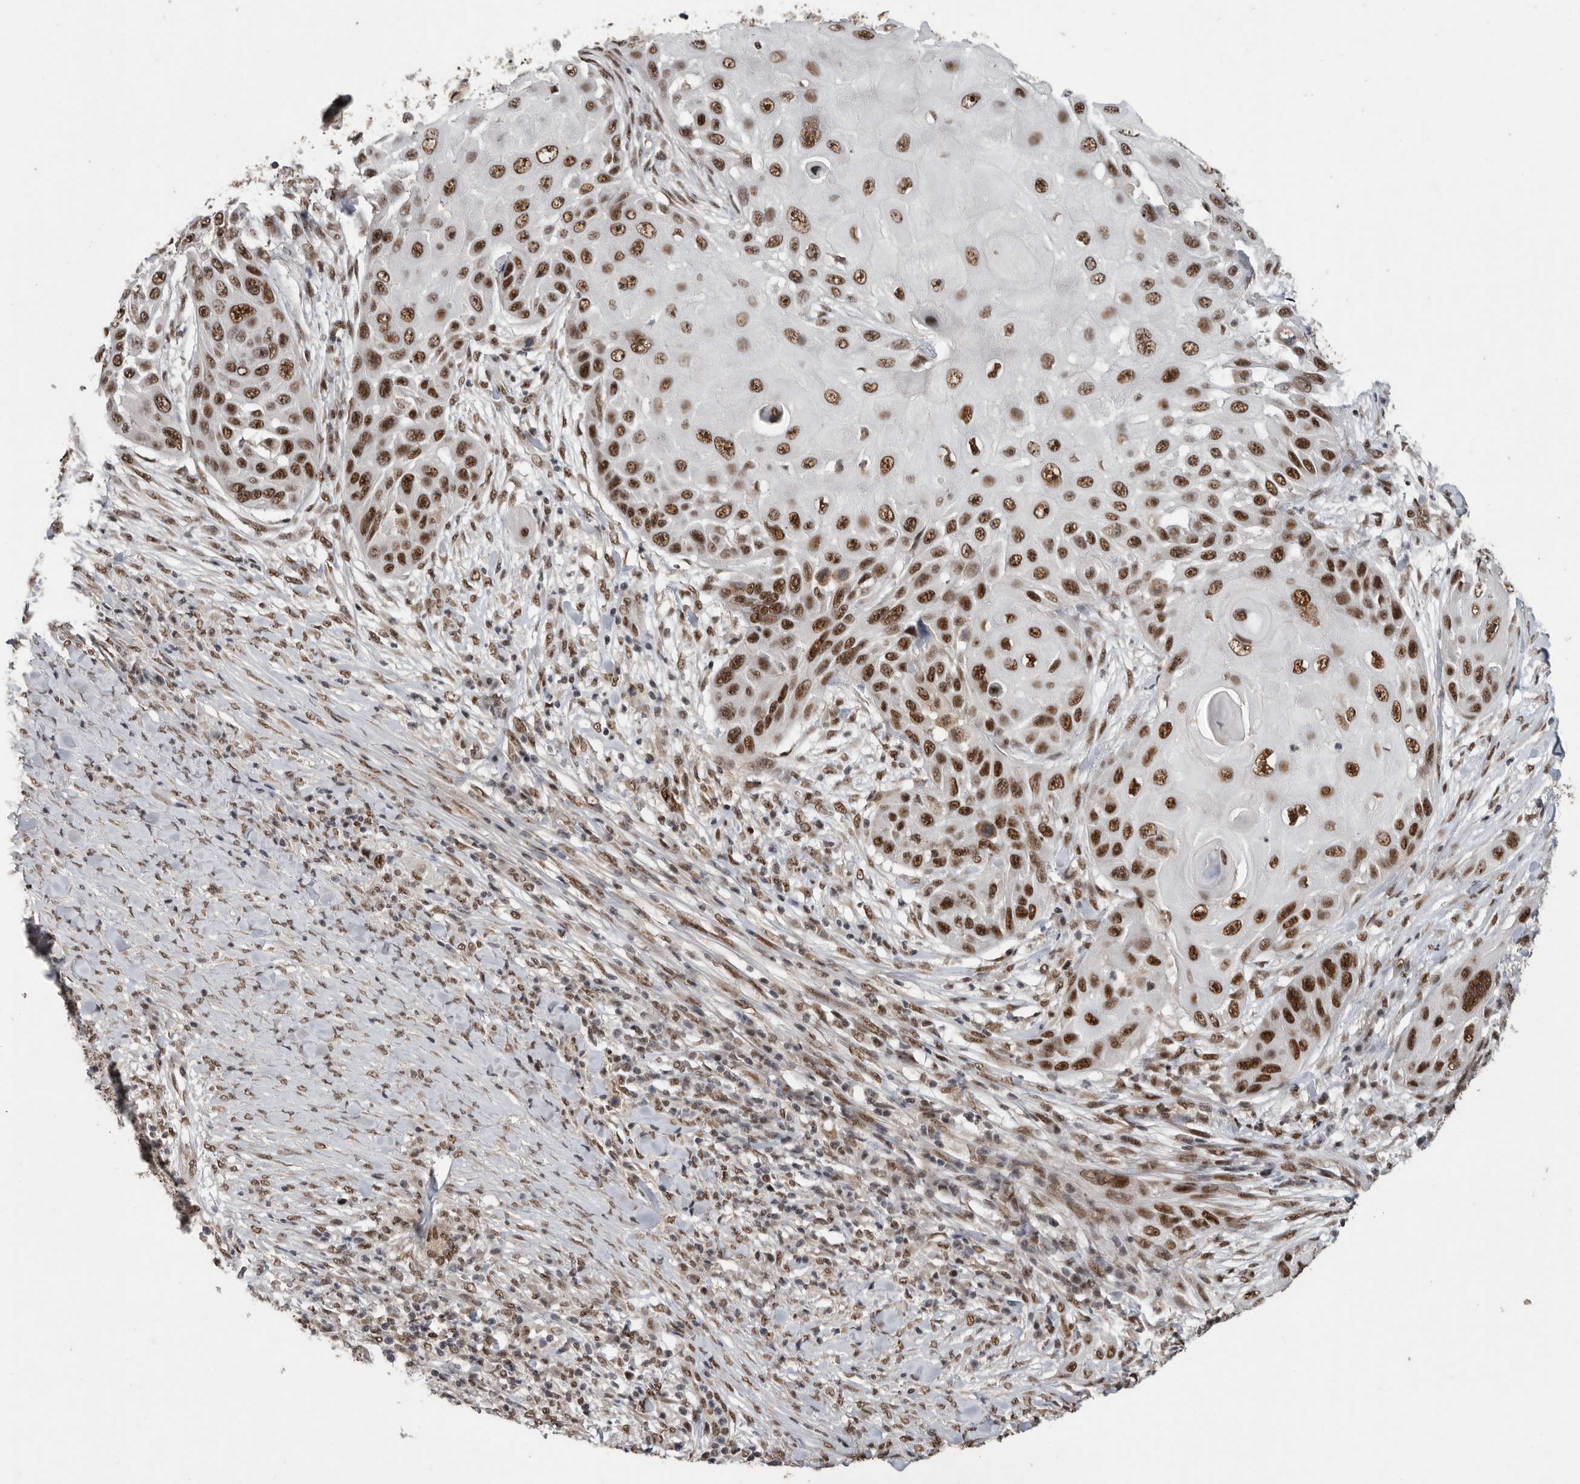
{"staining": {"intensity": "strong", "quantity": ">75%", "location": "nuclear"}, "tissue": "skin cancer", "cell_type": "Tumor cells", "image_type": "cancer", "snomed": [{"axis": "morphology", "description": "Squamous cell carcinoma, NOS"}, {"axis": "topography", "description": "Skin"}], "caption": "Skin cancer (squamous cell carcinoma) stained for a protein (brown) exhibits strong nuclear positive staining in approximately >75% of tumor cells.", "gene": "PPP1R10", "patient": {"sex": "female", "age": 44}}